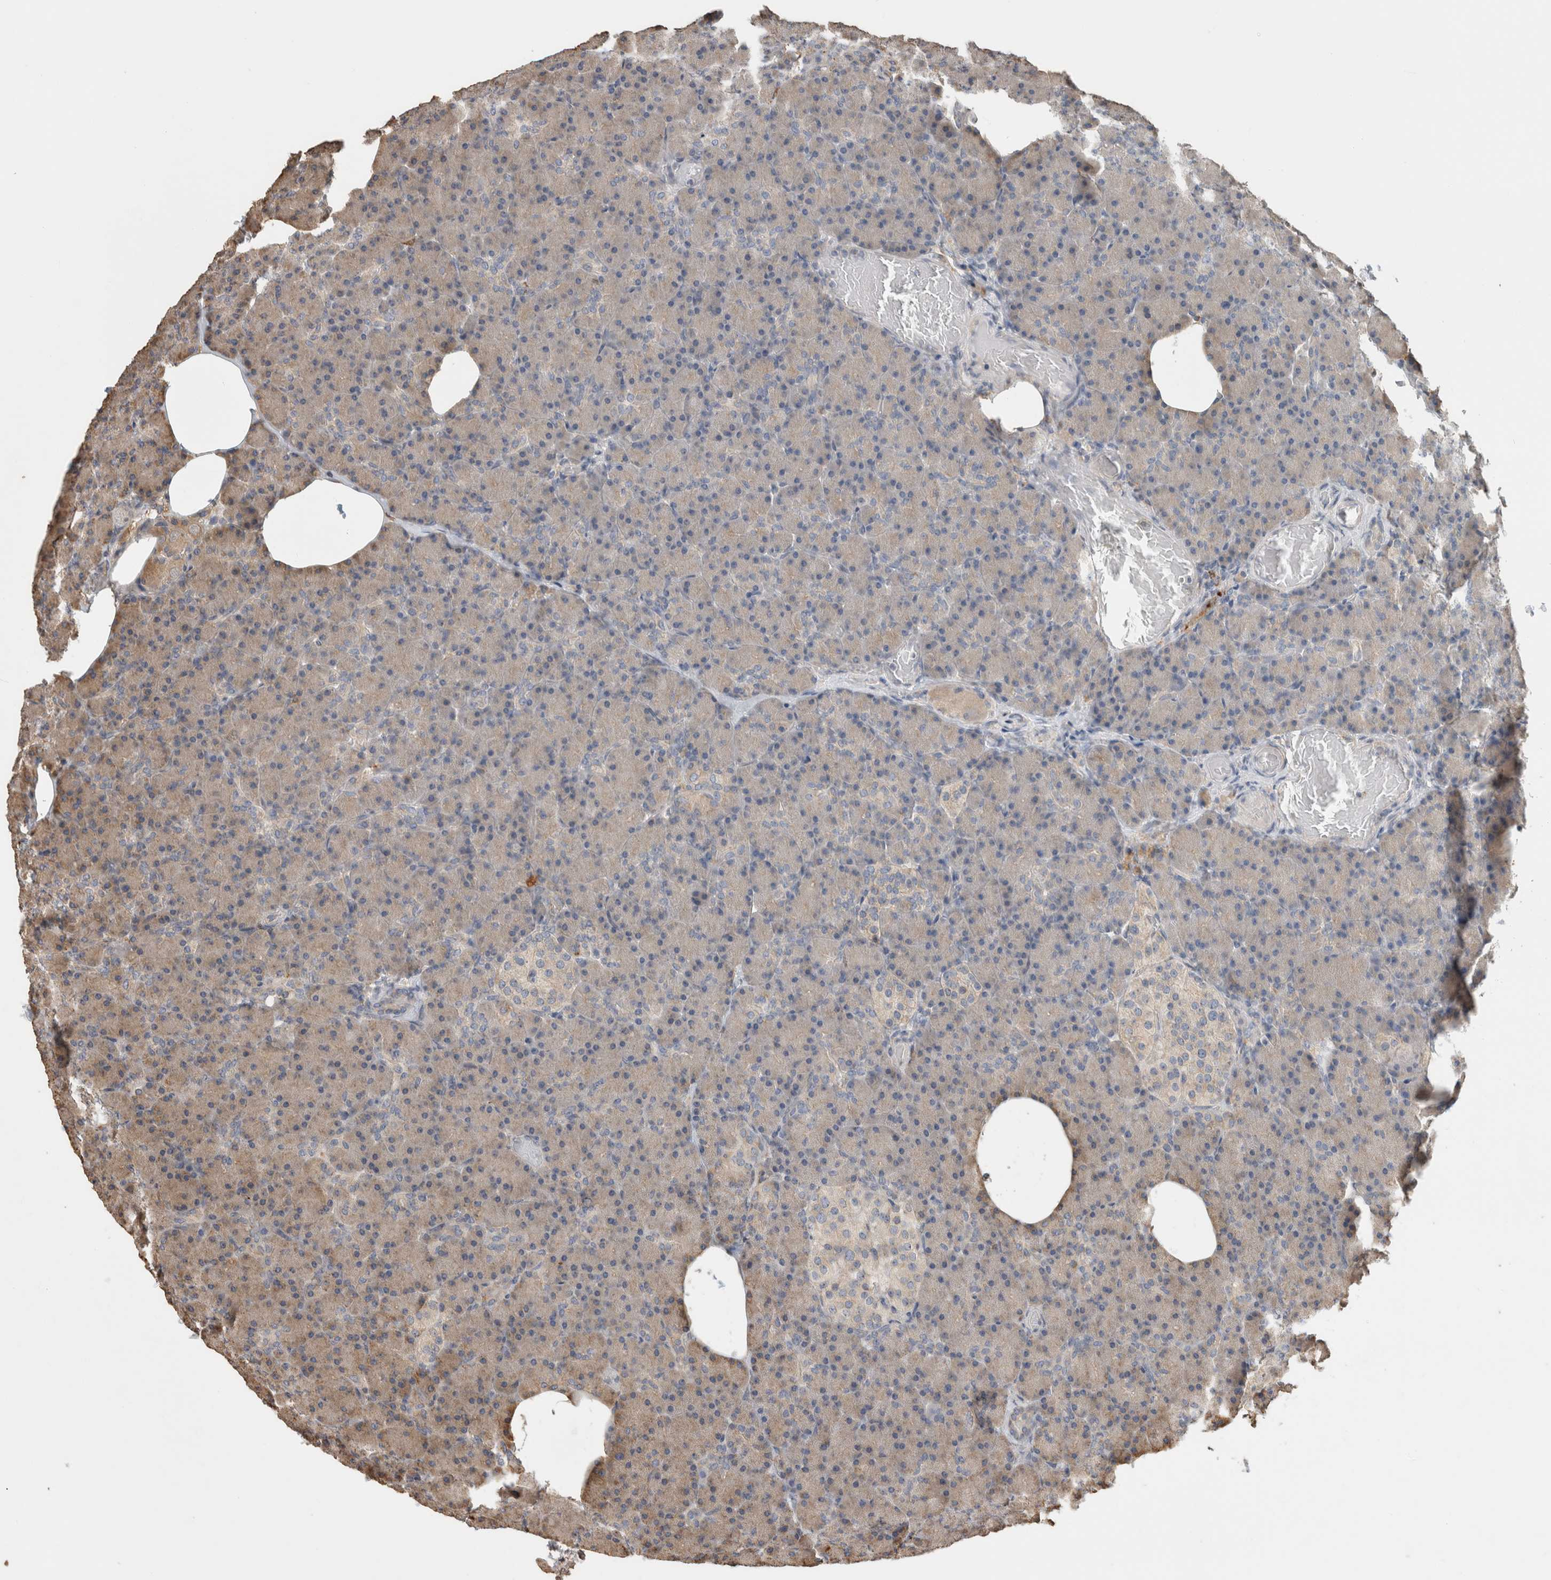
{"staining": {"intensity": "weak", "quantity": "25%-75%", "location": "cytoplasmic/membranous"}, "tissue": "pancreas", "cell_type": "Exocrine glandular cells", "image_type": "normal", "snomed": [{"axis": "morphology", "description": "Normal tissue, NOS"}, {"axis": "topography", "description": "Pancreas"}], "caption": "Weak cytoplasmic/membranous staining is identified in approximately 25%-75% of exocrine glandular cells in normal pancreas. Using DAB (3,3'-diaminobenzidine) (brown) and hematoxylin (blue) stains, captured at high magnification using brightfield microscopy.", "gene": "CLIP1", "patient": {"sex": "female", "age": 43}}